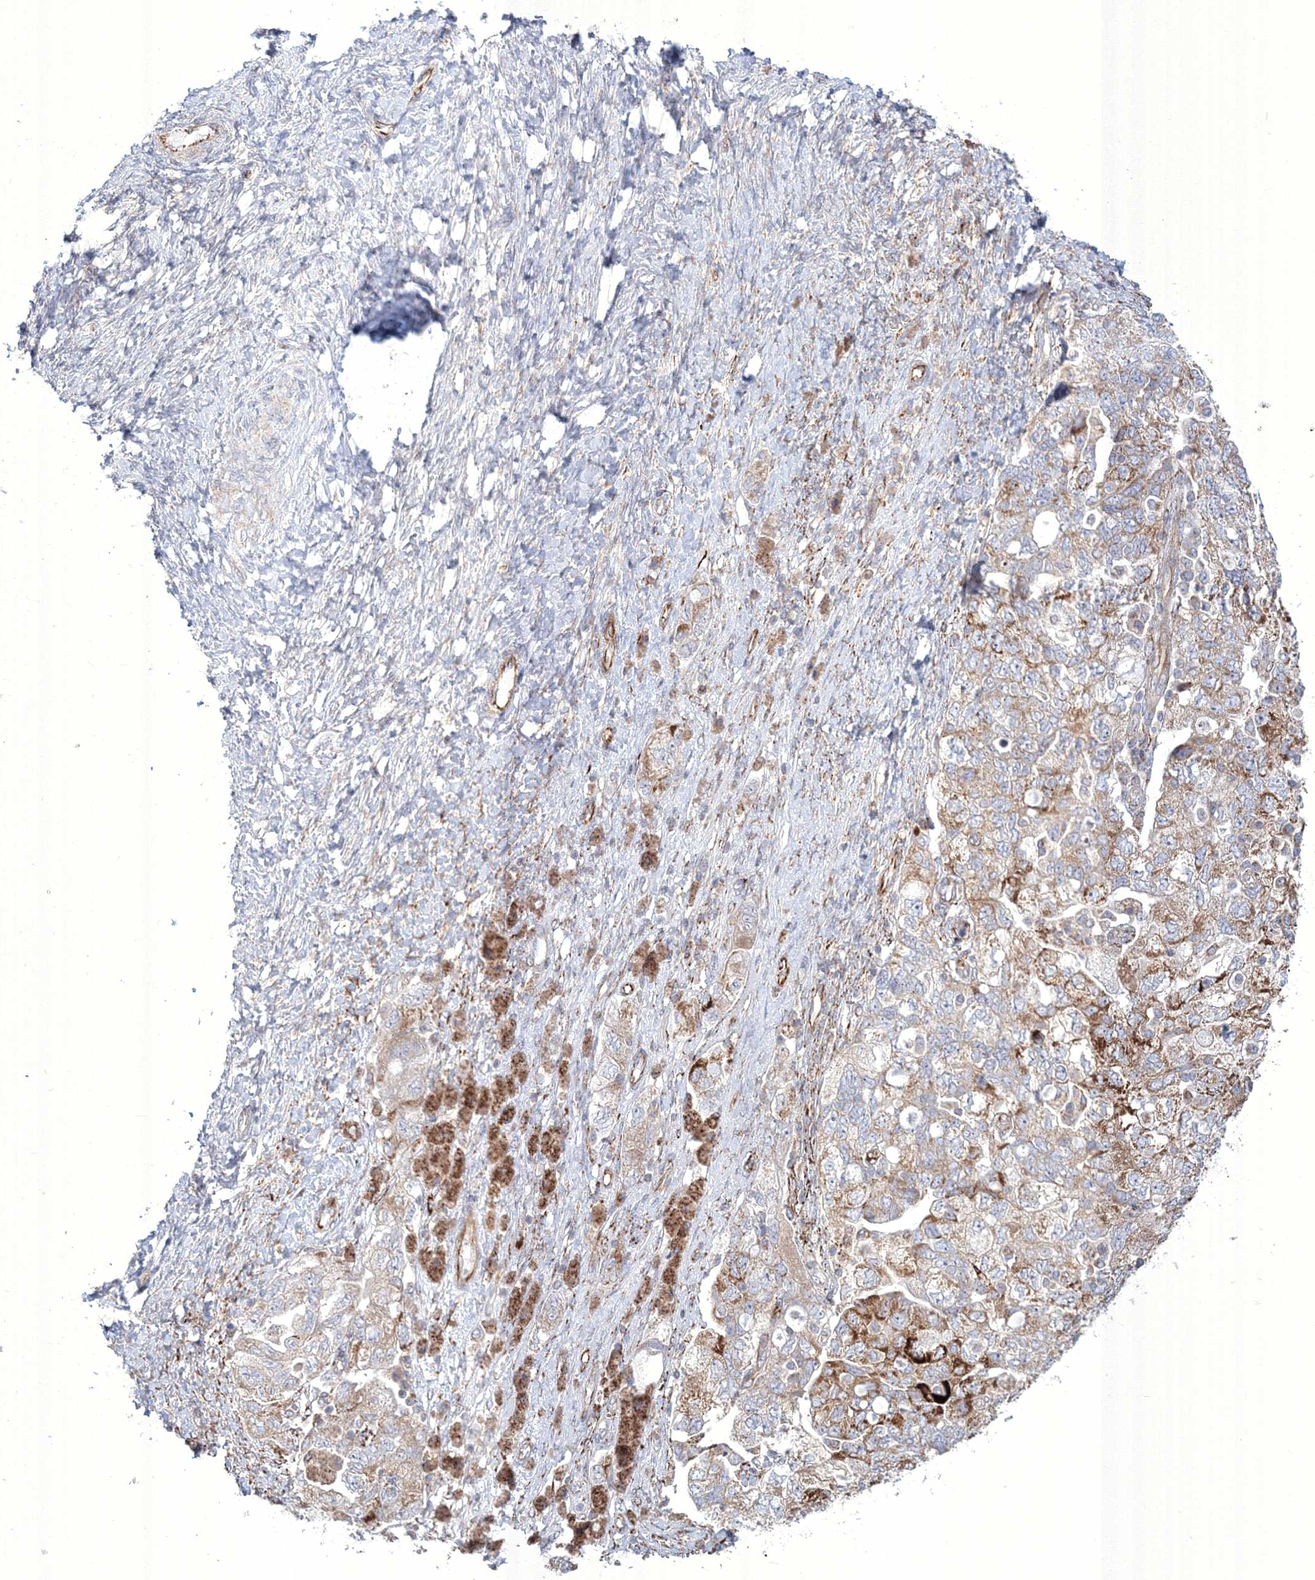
{"staining": {"intensity": "moderate", "quantity": ">75%", "location": "cytoplasmic/membranous"}, "tissue": "ovarian cancer", "cell_type": "Tumor cells", "image_type": "cancer", "snomed": [{"axis": "morphology", "description": "Carcinoma, NOS"}, {"axis": "morphology", "description": "Cystadenocarcinoma, serous, NOS"}, {"axis": "topography", "description": "Ovary"}], "caption": "This photomicrograph demonstrates immunohistochemistry staining of human ovarian cancer, with medium moderate cytoplasmic/membranous positivity in approximately >75% of tumor cells.", "gene": "WDR49", "patient": {"sex": "female", "age": 69}}